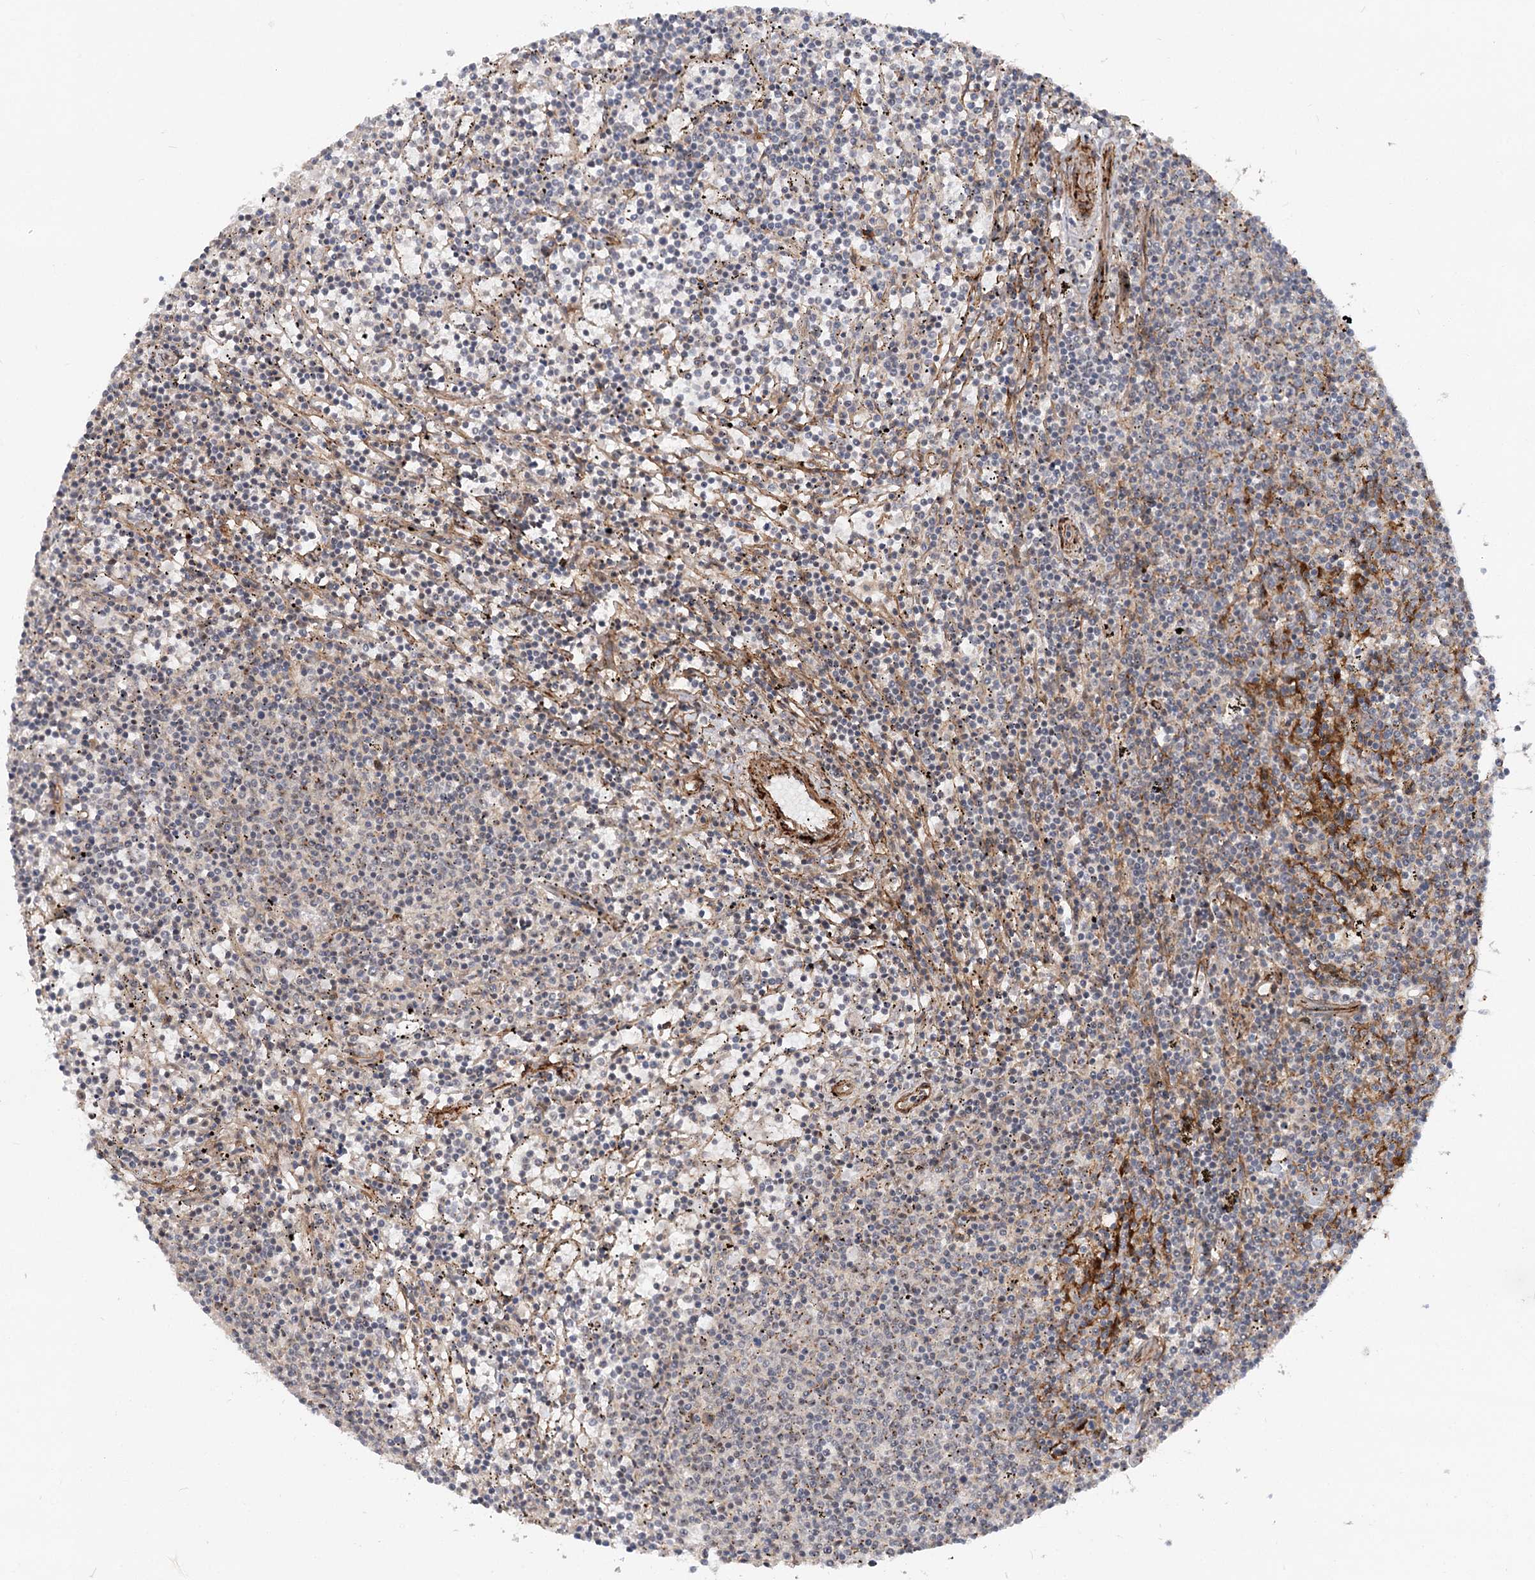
{"staining": {"intensity": "negative", "quantity": "none", "location": "none"}, "tissue": "lymphoma", "cell_type": "Tumor cells", "image_type": "cancer", "snomed": [{"axis": "morphology", "description": "Malignant lymphoma, non-Hodgkin's type, Low grade"}, {"axis": "topography", "description": "Spleen"}], "caption": "High power microscopy micrograph of an immunohistochemistry (IHC) histopathology image of lymphoma, revealing no significant staining in tumor cells.", "gene": "GNL3L", "patient": {"sex": "female", "age": 50}}